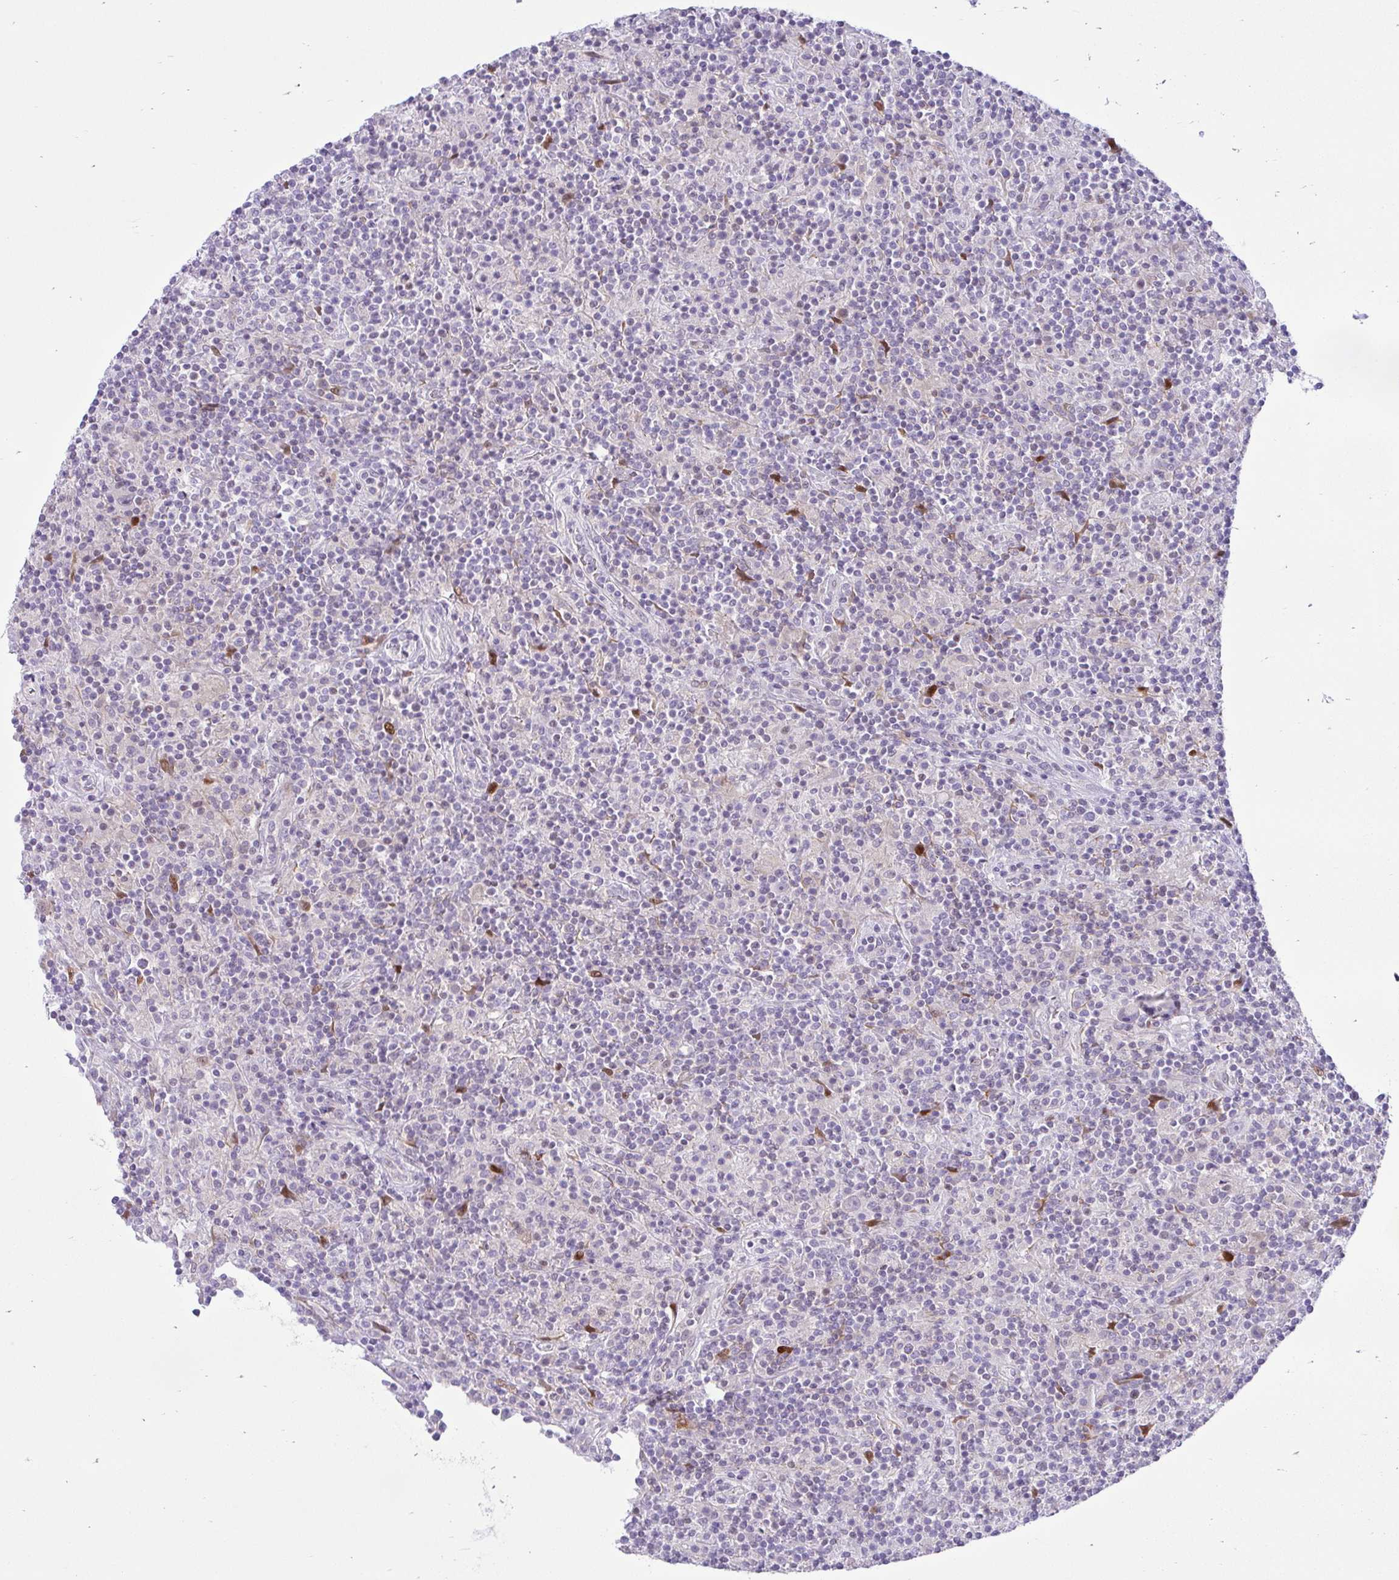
{"staining": {"intensity": "negative", "quantity": "none", "location": "none"}, "tissue": "lymphoma", "cell_type": "Tumor cells", "image_type": "cancer", "snomed": [{"axis": "morphology", "description": "Hodgkin's disease, NOS"}, {"axis": "topography", "description": "Lymph node"}], "caption": "DAB (3,3'-diaminobenzidine) immunohistochemical staining of human Hodgkin's disease demonstrates no significant staining in tumor cells.", "gene": "ZNF101", "patient": {"sex": "male", "age": 70}}